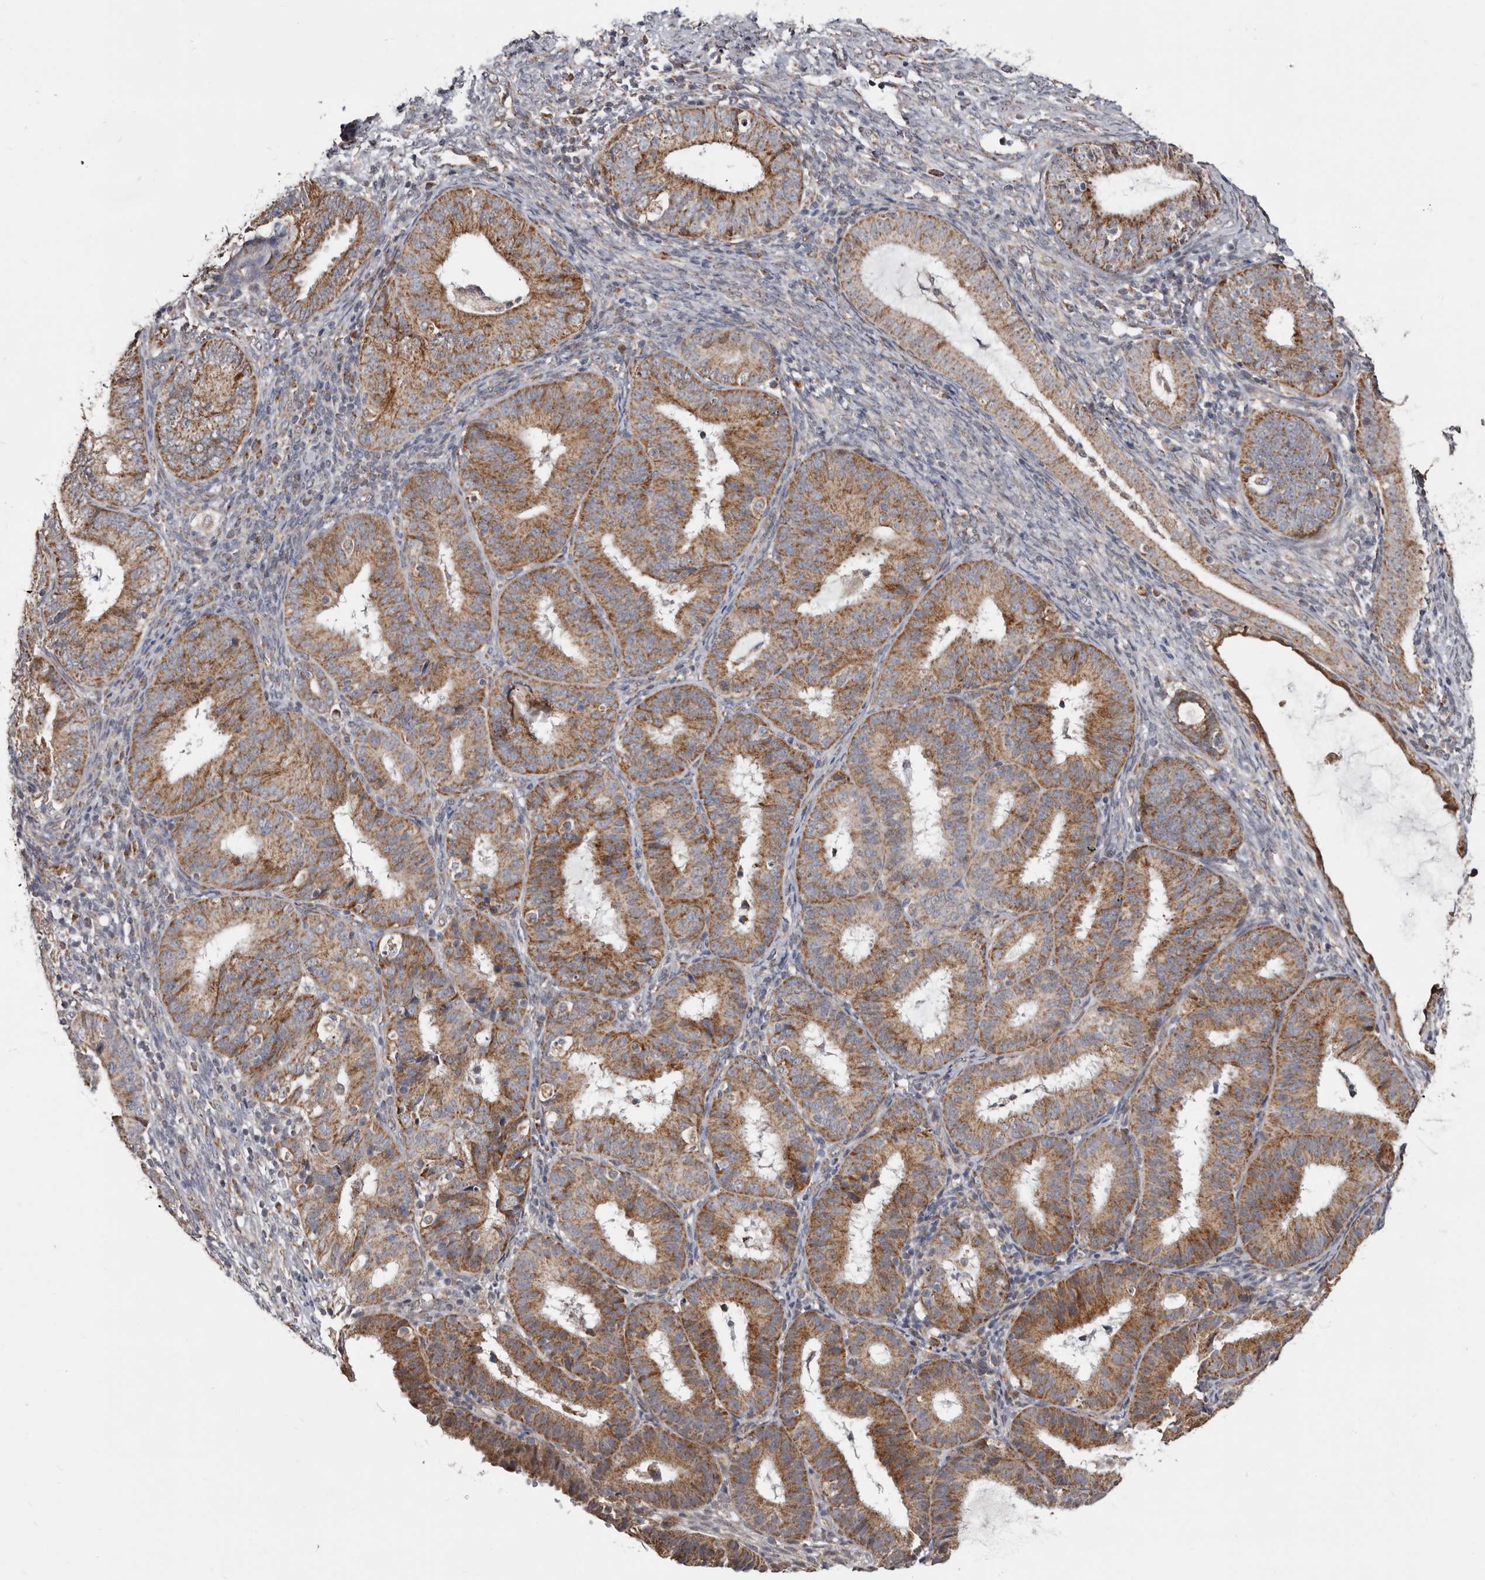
{"staining": {"intensity": "moderate", "quantity": ">75%", "location": "cytoplasmic/membranous"}, "tissue": "endometrial cancer", "cell_type": "Tumor cells", "image_type": "cancer", "snomed": [{"axis": "morphology", "description": "Adenocarcinoma, NOS"}, {"axis": "topography", "description": "Endometrium"}], "caption": "Brown immunohistochemical staining in human adenocarcinoma (endometrial) displays moderate cytoplasmic/membranous positivity in about >75% of tumor cells. Using DAB (brown) and hematoxylin (blue) stains, captured at high magnification using brightfield microscopy.", "gene": "MRPL18", "patient": {"sex": "female", "age": 51}}